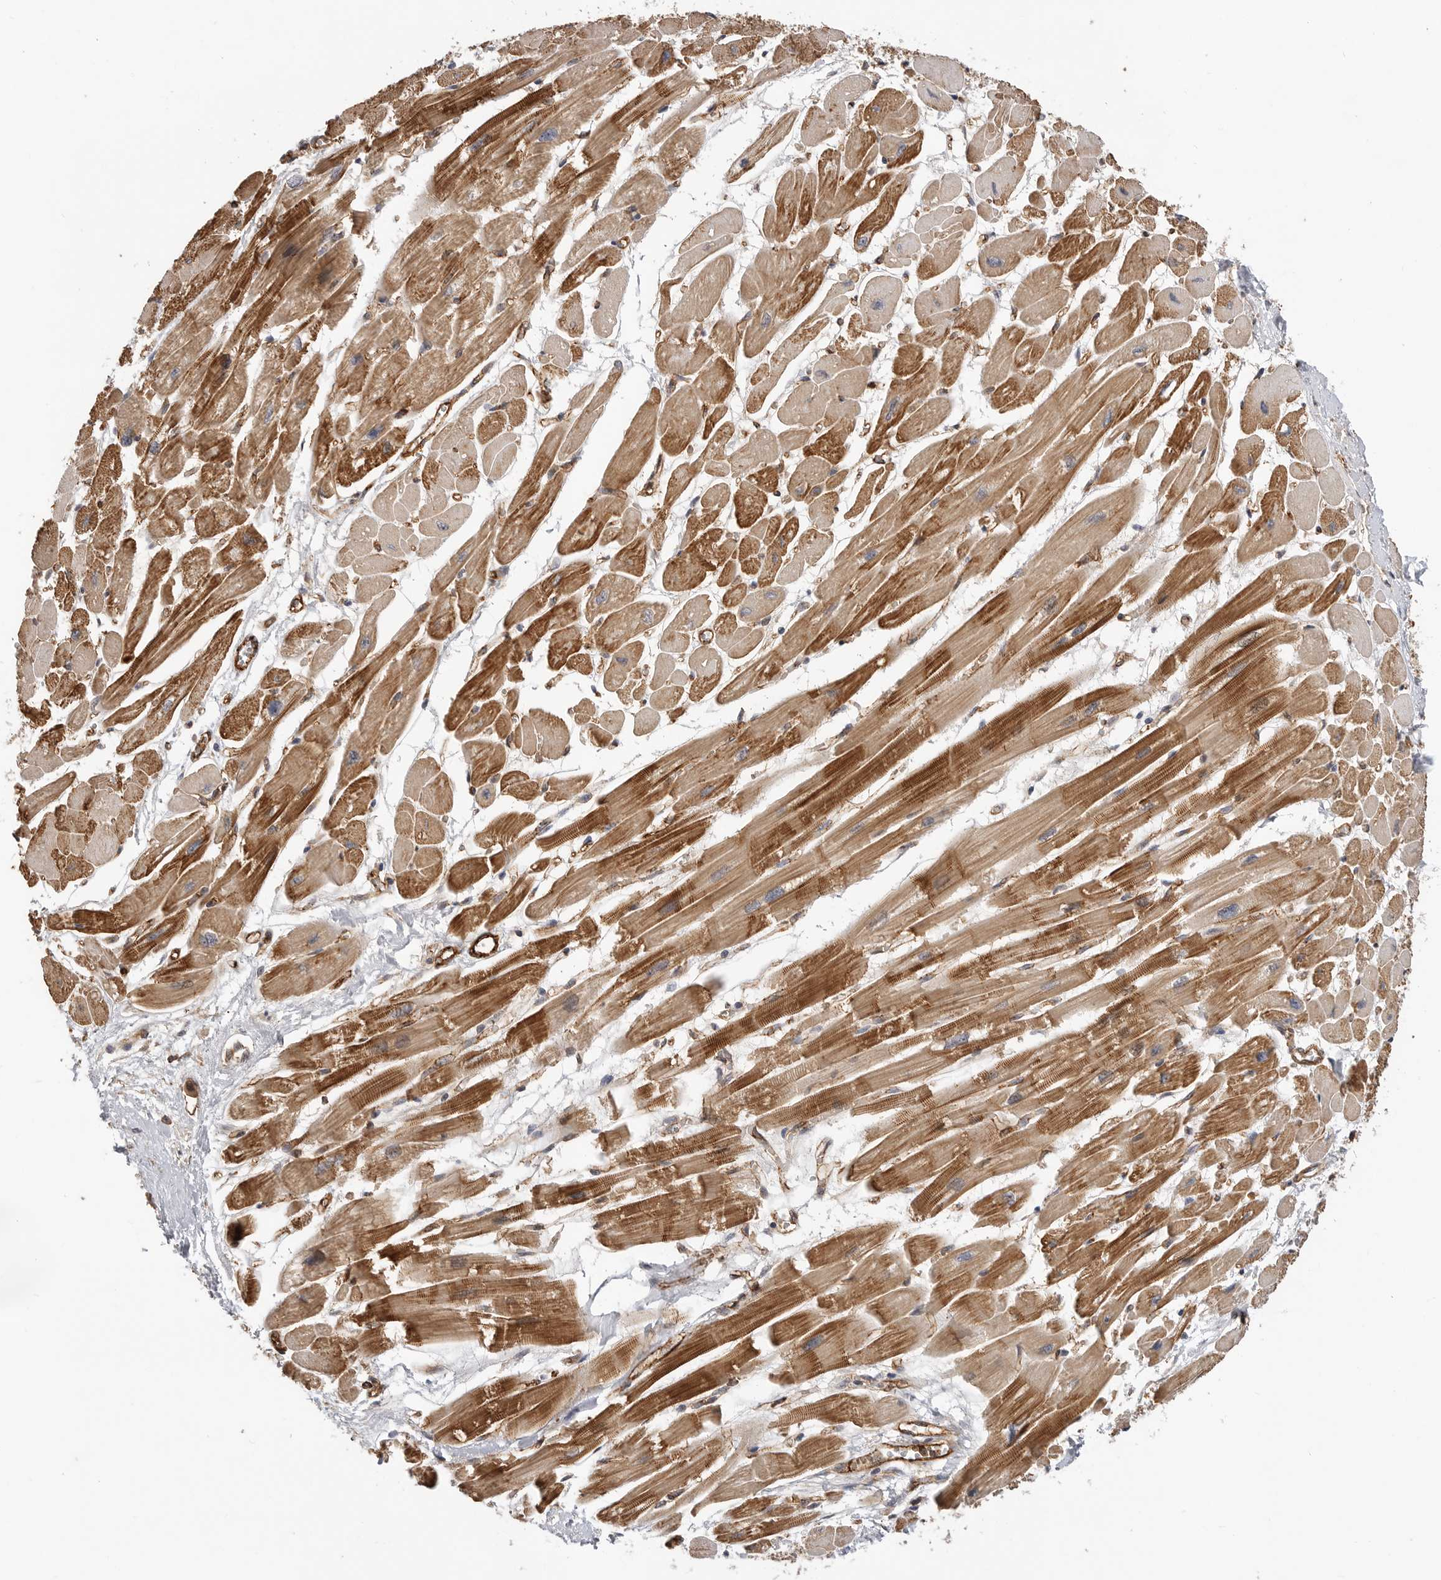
{"staining": {"intensity": "strong", "quantity": ">75%", "location": "cytoplasmic/membranous"}, "tissue": "heart muscle", "cell_type": "Cardiomyocytes", "image_type": "normal", "snomed": [{"axis": "morphology", "description": "Normal tissue, NOS"}, {"axis": "topography", "description": "Heart"}], "caption": "Immunohistochemical staining of unremarkable human heart muscle displays >75% levels of strong cytoplasmic/membranous protein staining in about >75% of cardiomyocytes. (DAB IHC, brown staining for protein, blue staining for nuclei).", "gene": "GPATCH2", "patient": {"sex": "female", "age": 54}}